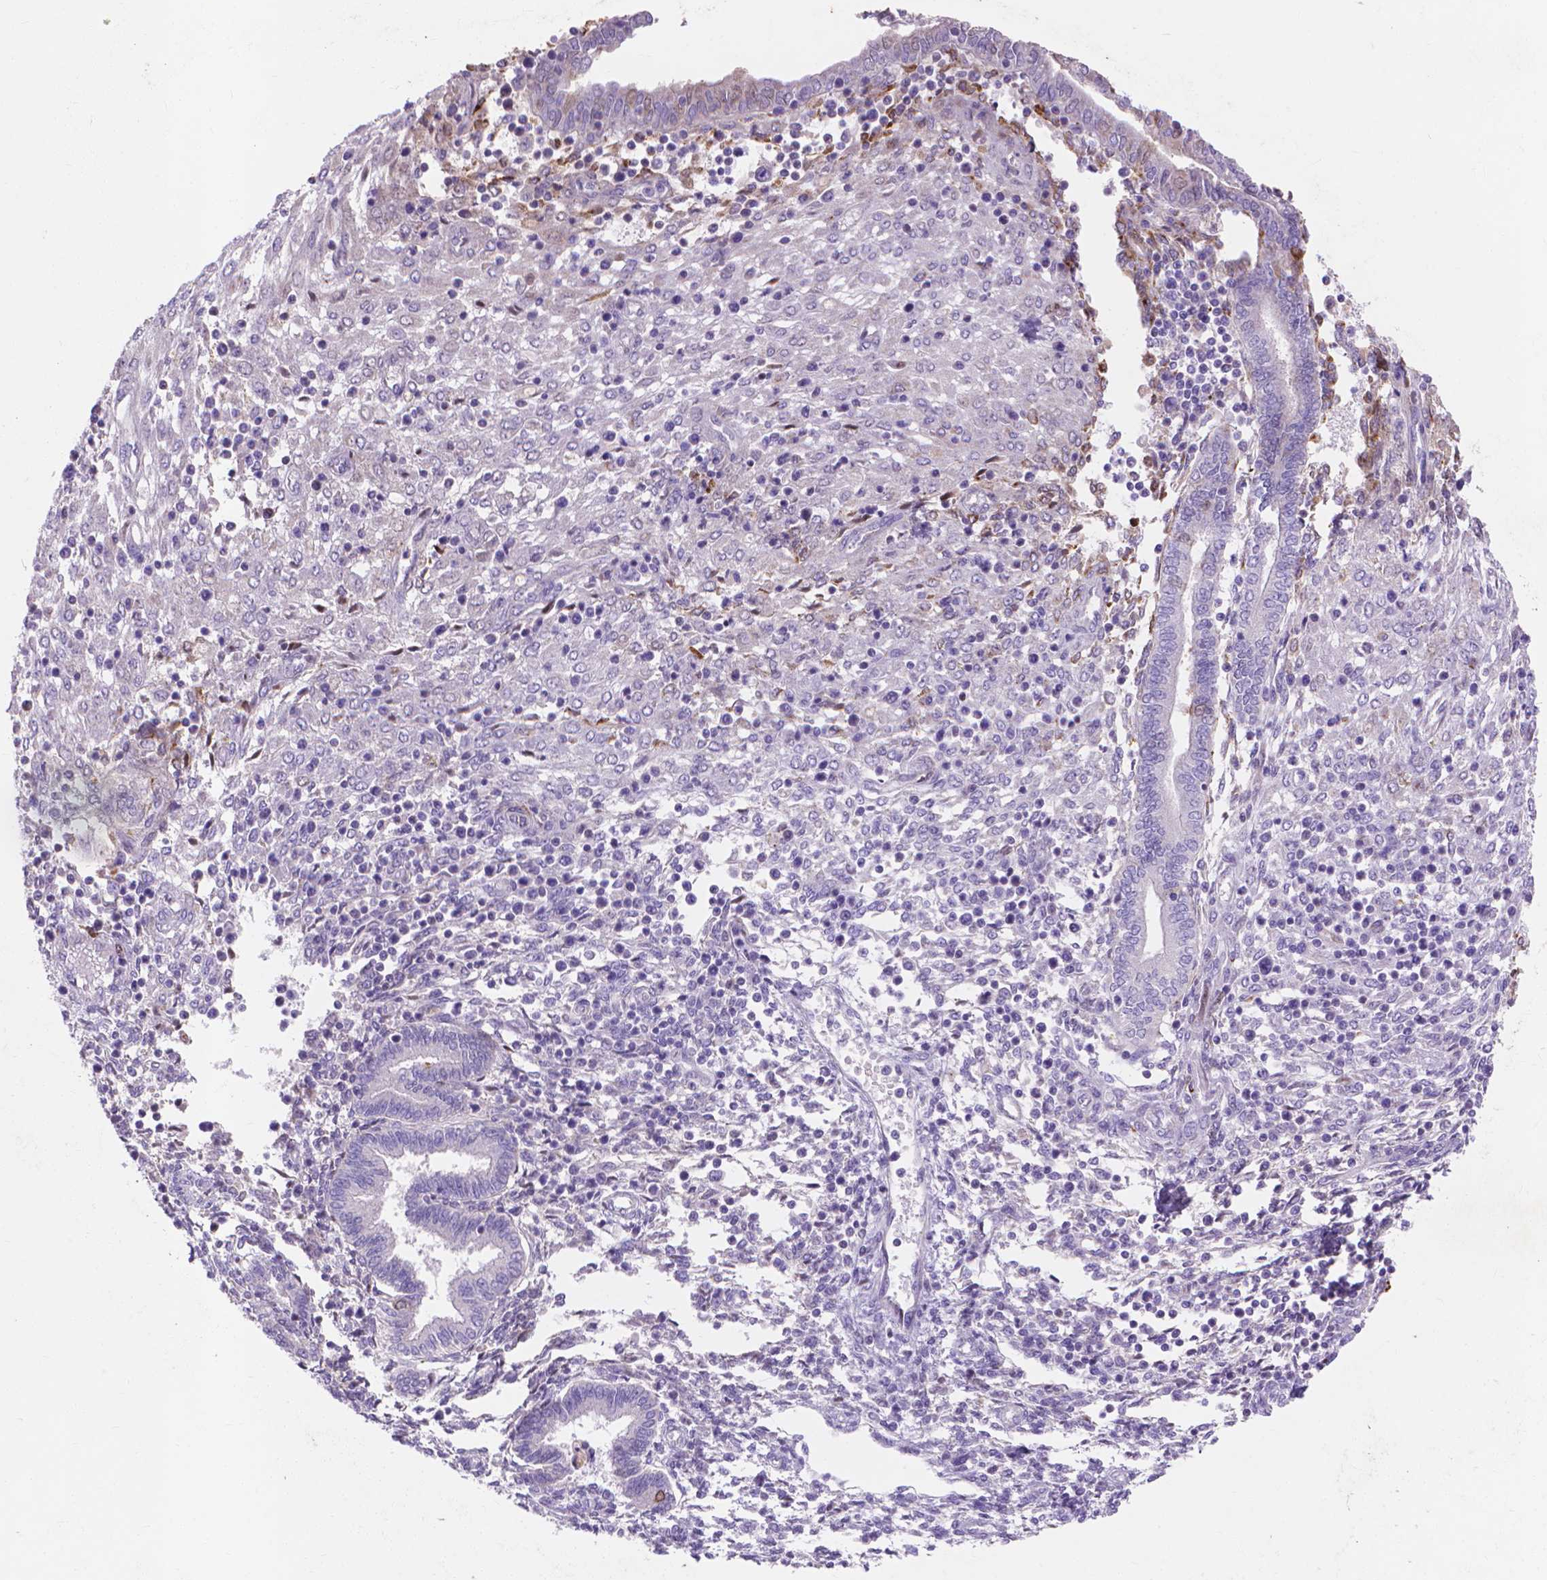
{"staining": {"intensity": "negative", "quantity": "none", "location": "none"}, "tissue": "endometrium", "cell_type": "Cells in endometrial stroma", "image_type": "normal", "snomed": [{"axis": "morphology", "description": "Normal tissue, NOS"}, {"axis": "topography", "description": "Endometrium"}], "caption": "Cells in endometrial stroma show no significant positivity in unremarkable endometrium. (DAB (3,3'-diaminobenzidine) IHC with hematoxylin counter stain).", "gene": "MMP11", "patient": {"sex": "female", "age": 42}}